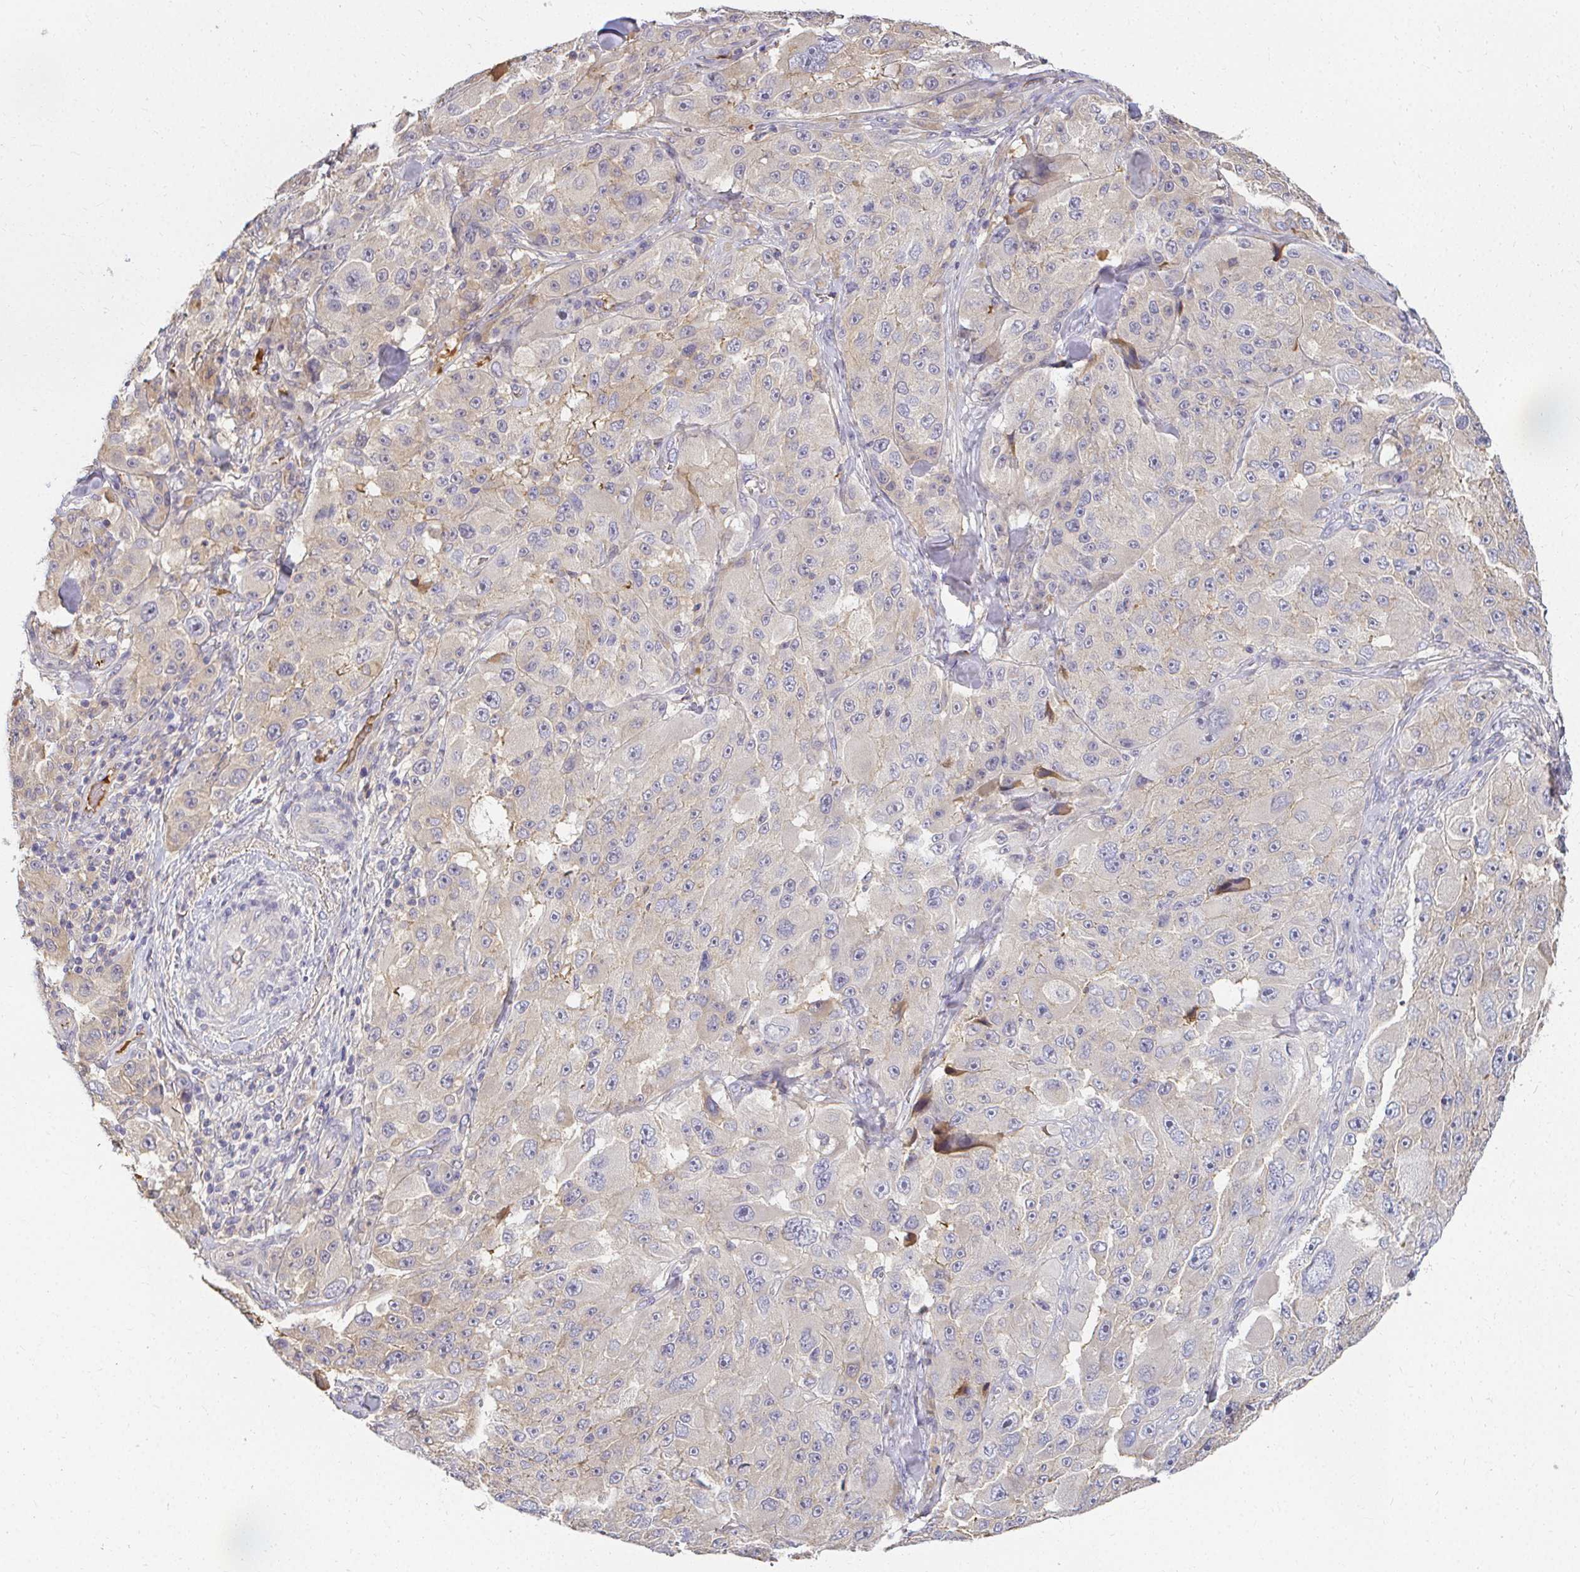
{"staining": {"intensity": "negative", "quantity": "none", "location": "none"}, "tissue": "melanoma", "cell_type": "Tumor cells", "image_type": "cancer", "snomed": [{"axis": "morphology", "description": "Malignant melanoma, Metastatic site"}, {"axis": "topography", "description": "Lymph node"}], "caption": "High magnification brightfield microscopy of melanoma stained with DAB (3,3'-diaminobenzidine) (brown) and counterstained with hematoxylin (blue): tumor cells show no significant positivity.", "gene": "LOXL4", "patient": {"sex": "male", "age": 62}}